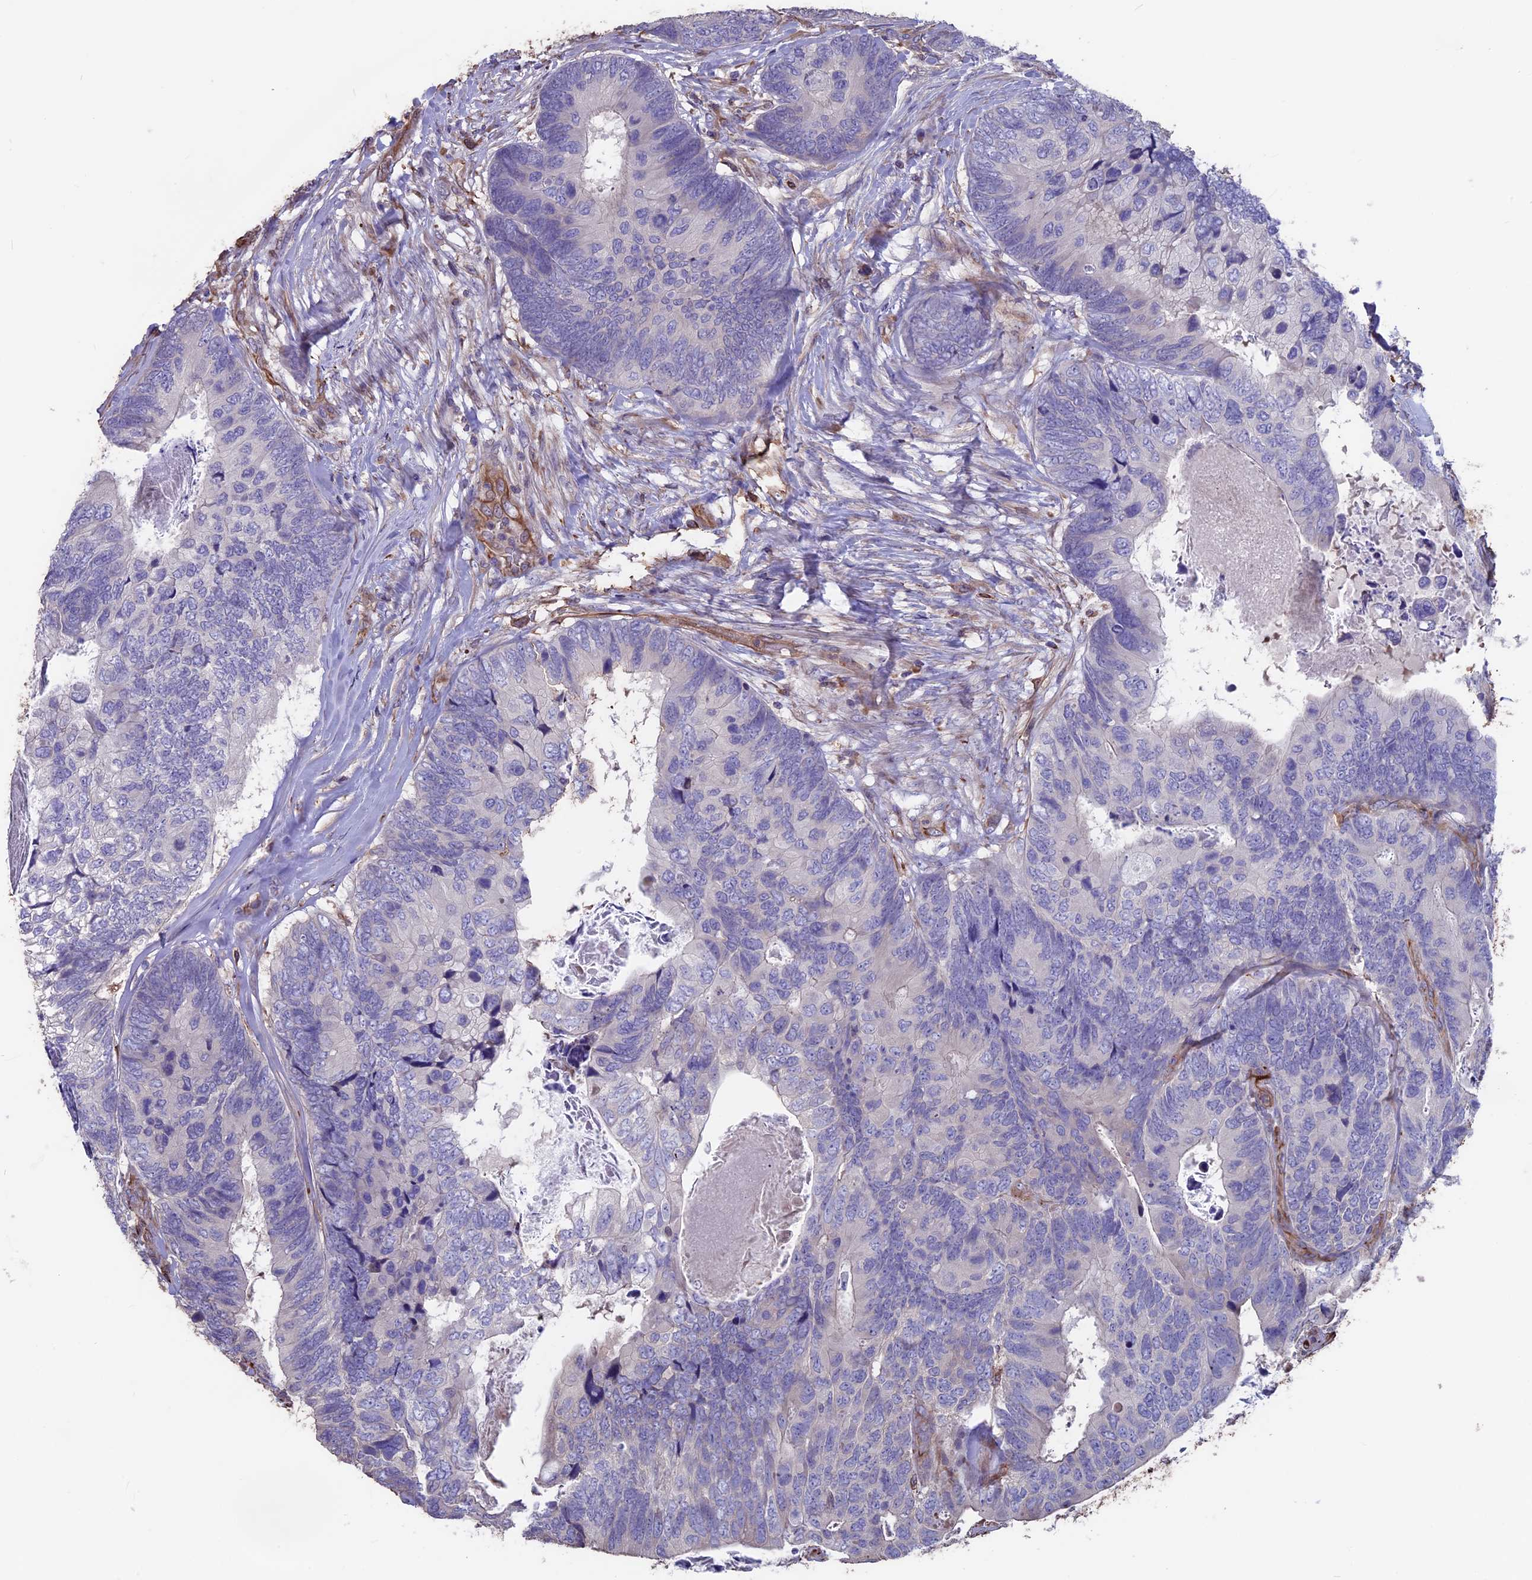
{"staining": {"intensity": "negative", "quantity": "none", "location": "none"}, "tissue": "colorectal cancer", "cell_type": "Tumor cells", "image_type": "cancer", "snomed": [{"axis": "morphology", "description": "Adenocarcinoma, NOS"}, {"axis": "topography", "description": "Colon"}], "caption": "The photomicrograph displays no staining of tumor cells in adenocarcinoma (colorectal). Brightfield microscopy of immunohistochemistry (IHC) stained with DAB (3,3'-diaminobenzidine) (brown) and hematoxylin (blue), captured at high magnification.", "gene": "SEH1L", "patient": {"sex": "female", "age": 67}}